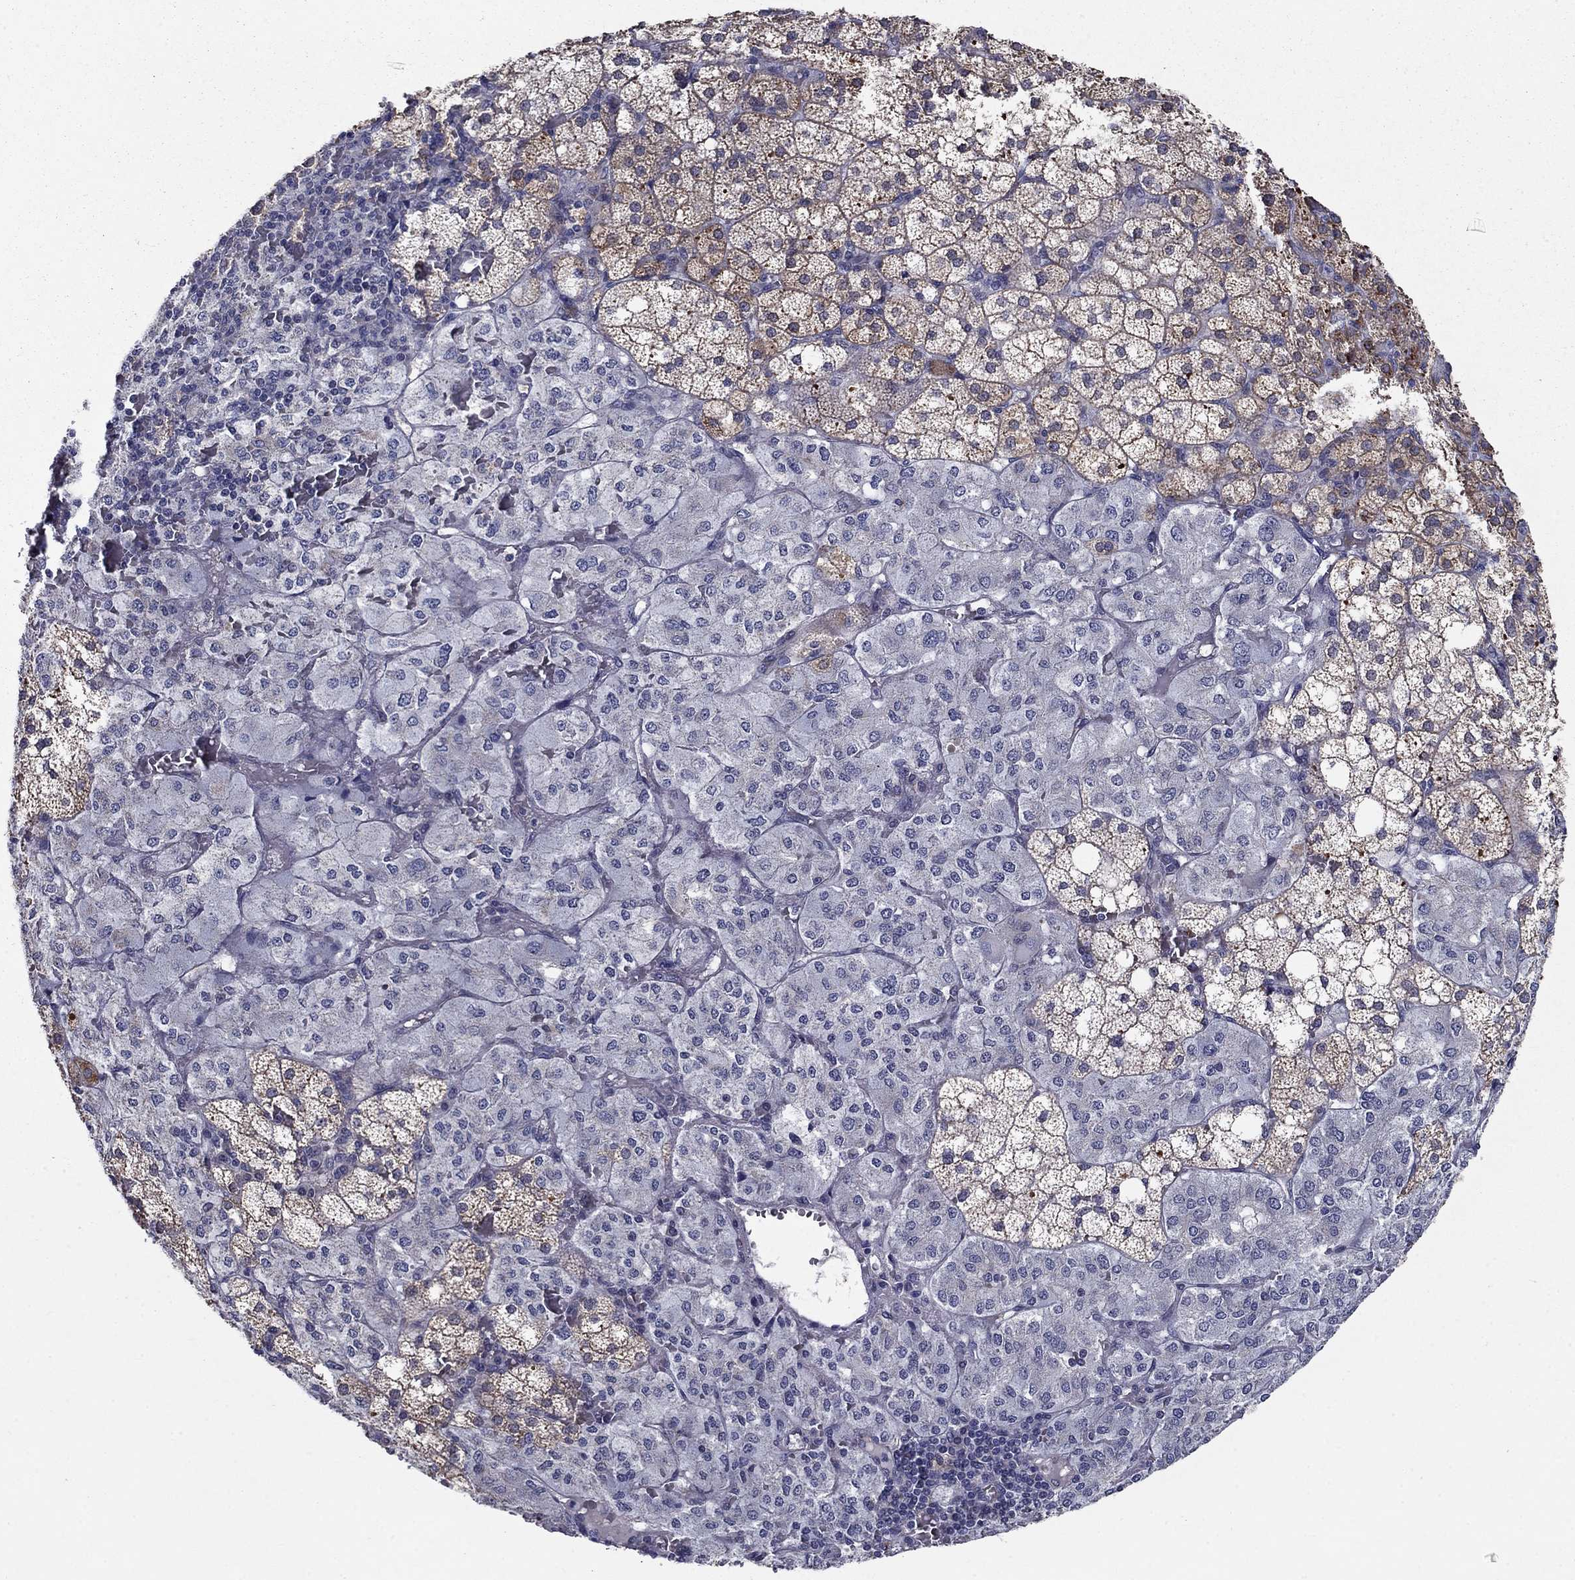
{"staining": {"intensity": "strong", "quantity": "25%-75%", "location": "cytoplasmic/membranous"}, "tissue": "adrenal gland", "cell_type": "Glandular cells", "image_type": "normal", "snomed": [{"axis": "morphology", "description": "Normal tissue, NOS"}, {"axis": "topography", "description": "Adrenal gland"}], "caption": "The image displays staining of unremarkable adrenal gland, revealing strong cytoplasmic/membranous protein expression (brown color) within glandular cells.", "gene": "LACTB2", "patient": {"sex": "male", "age": 53}}